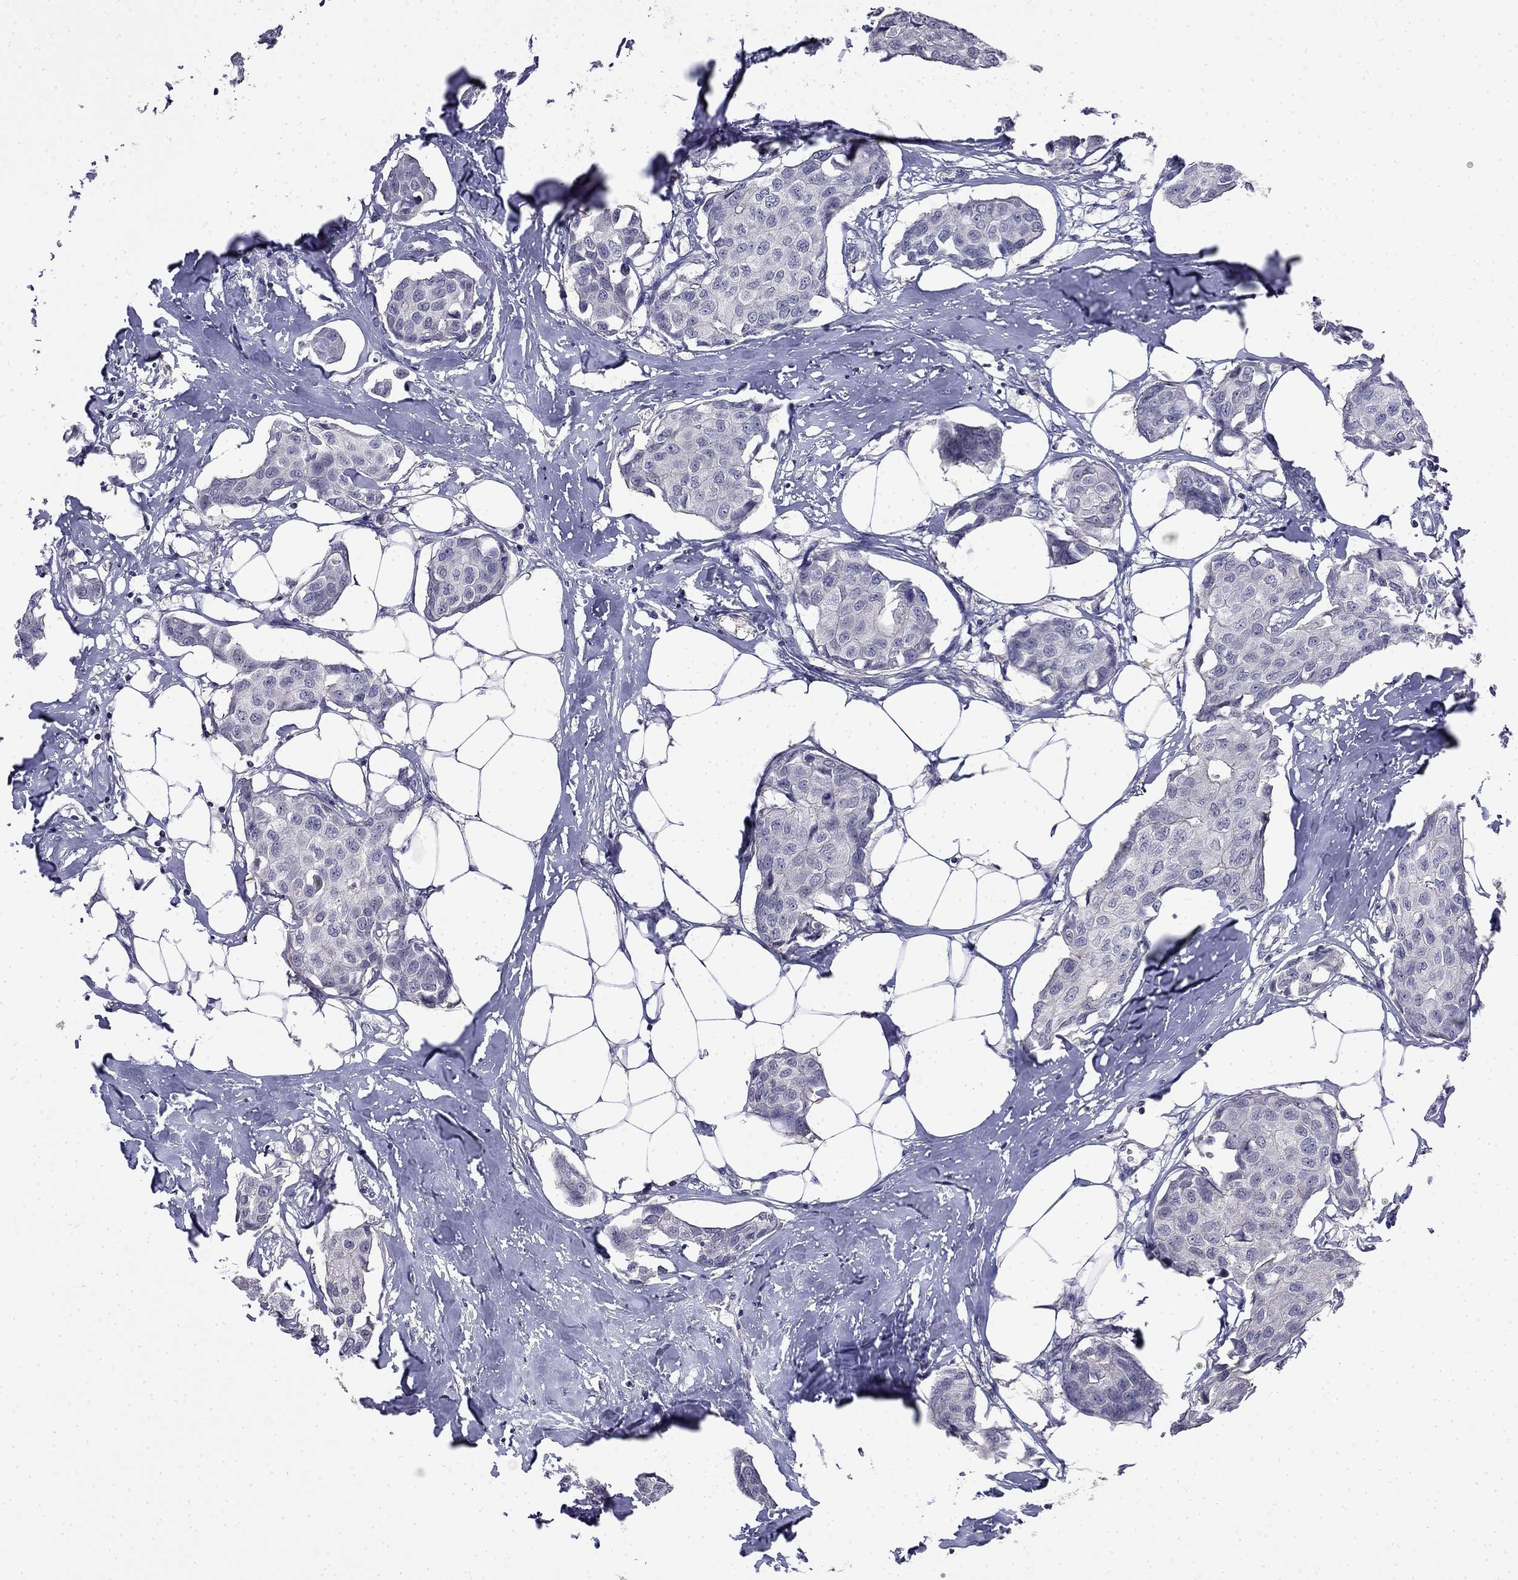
{"staining": {"intensity": "negative", "quantity": "none", "location": "none"}, "tissue": "breast cancer", "cell_type": "Tumor cells", "image_type": "cancer", "snomed": [{"axis": "morphology", "description": "Duct carcinoma"}, {"axis": "topography", "description": "Breast"}], "caption": "The micrograph shows no significant staining in tumor cells of breast cancer (intraductal carcinoma).", "gene": "GUCA1B", "patient": {"sex": "female", "age": 80}}